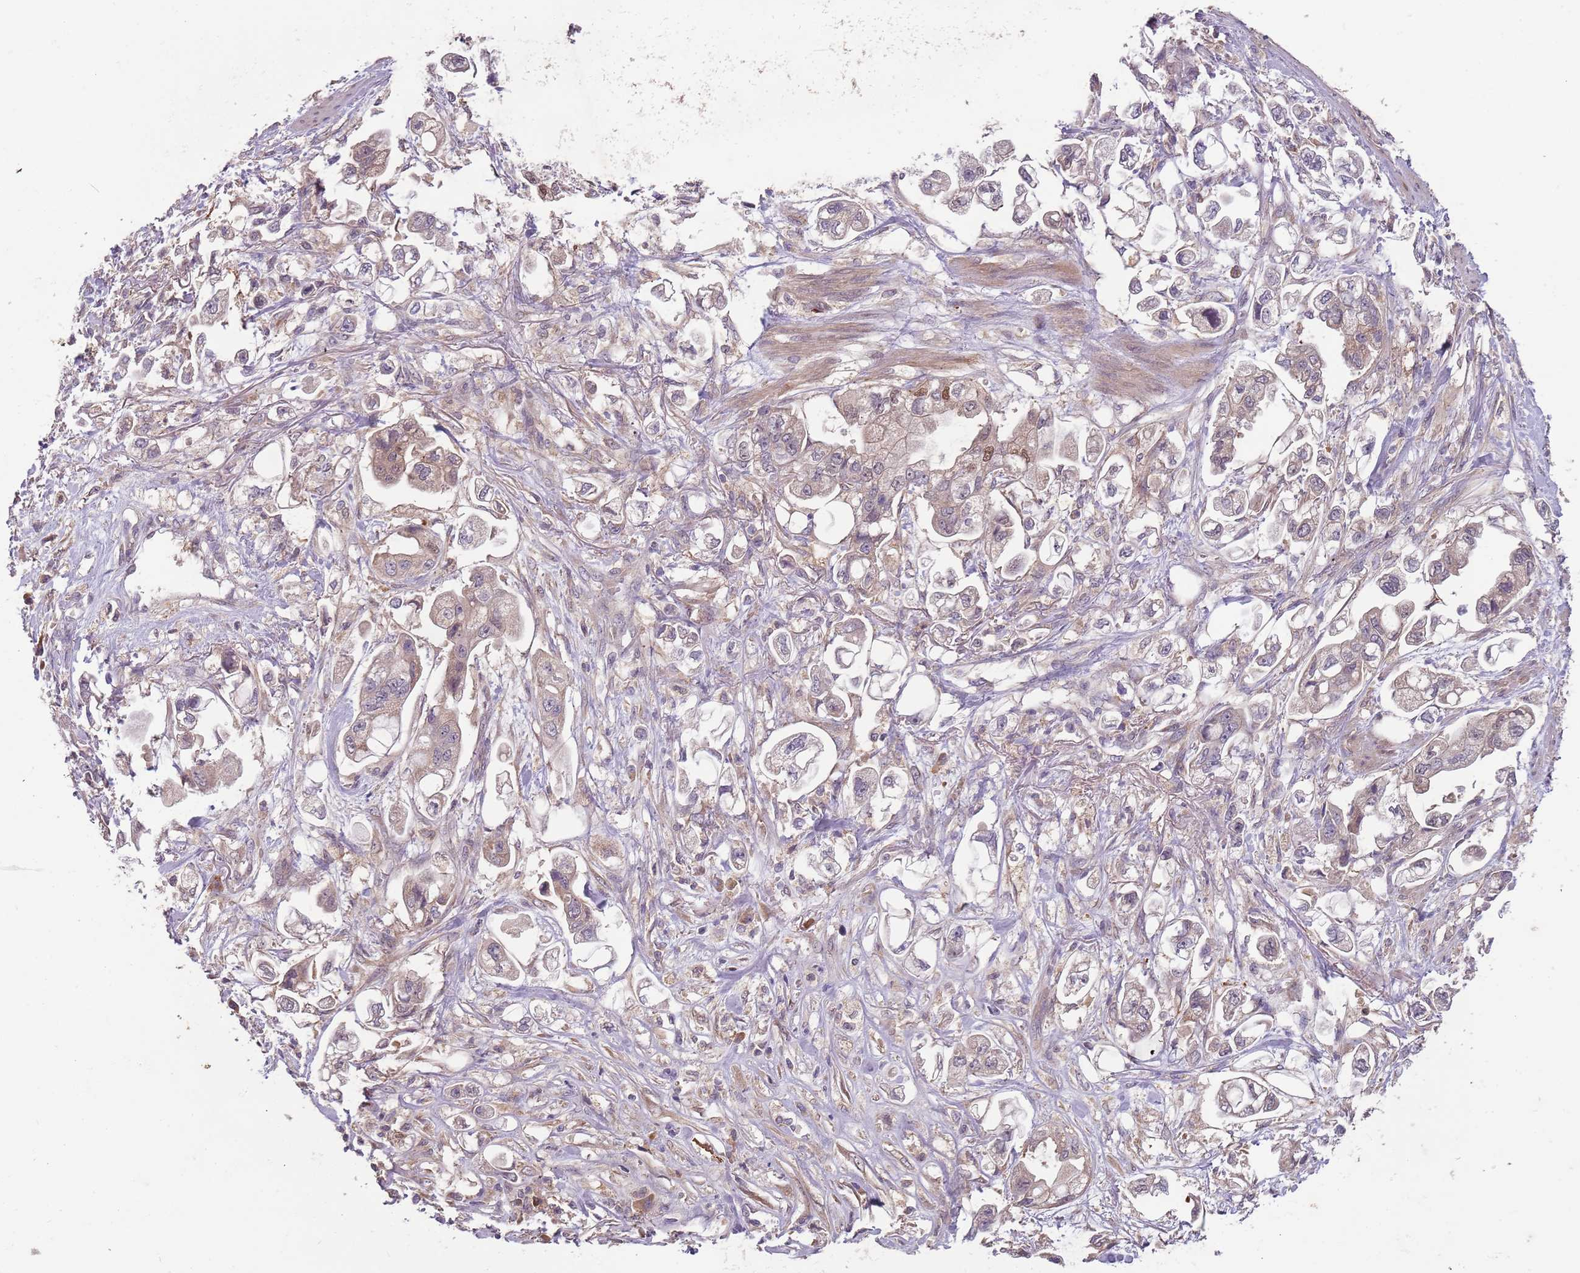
{"staining": {"intensity": "weak", "quantity": "25%-75%", "location": "cytoplasmic/membranous"}, "tissue": "stomach cancer", "cell_type": "Tumor cells", "image_type": "cancer", "snomed": [{"axis": "morphology", "description": "Adenocarcinoma, NOS"}, {"axis": "topography", "description": "Stomach"}], "caption": "A photomicrograph of stomach cancer (adenocarcinoma) stained for a protein reveals weak cytoplasmic/membranous brown staining in tumor cells.", "gene": "FECH", "patient": {"sex": "male", "age": 62}}